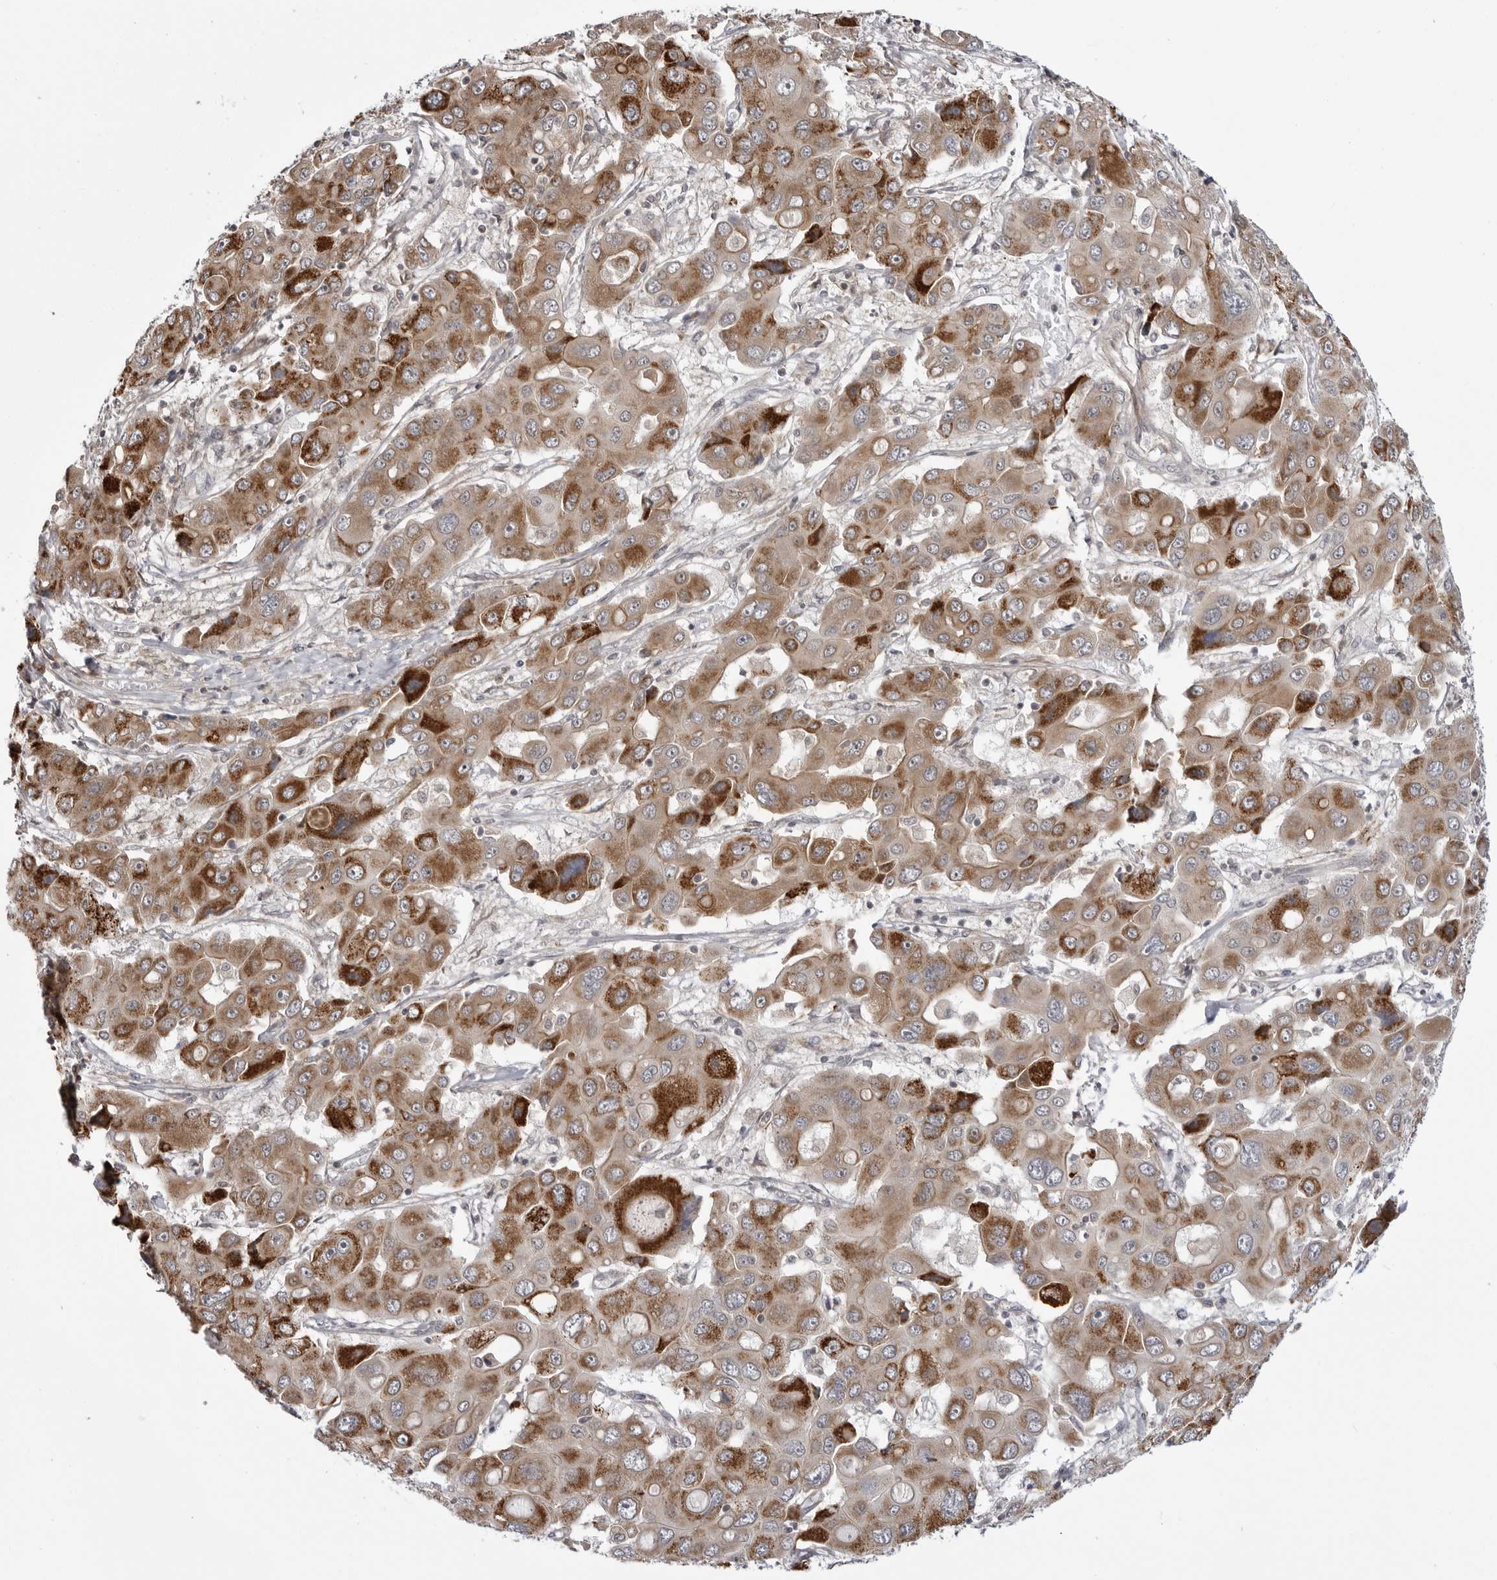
{"staining": {"intensity": "strong", "quantity": ">75%", "location": "cytoplasmic/membranous"}, "tissue": "liver cancer", "cell_type": "Tumor cells", "image_type": "cancer", "snomed": [{"axis": "morphology", "description": "Cholangiocarcinoma"}, {"axis": "topography", "description": "Liver"}], "caption": "Immunohistochemical staining of human liver cancer (cholangiocarcinoma) shows strong cytoplasmic/membranous protein expression in approximately >75% of tumor cells.", "gene": "CCDC18", "patient": {"sex": "male", "age": 67}}